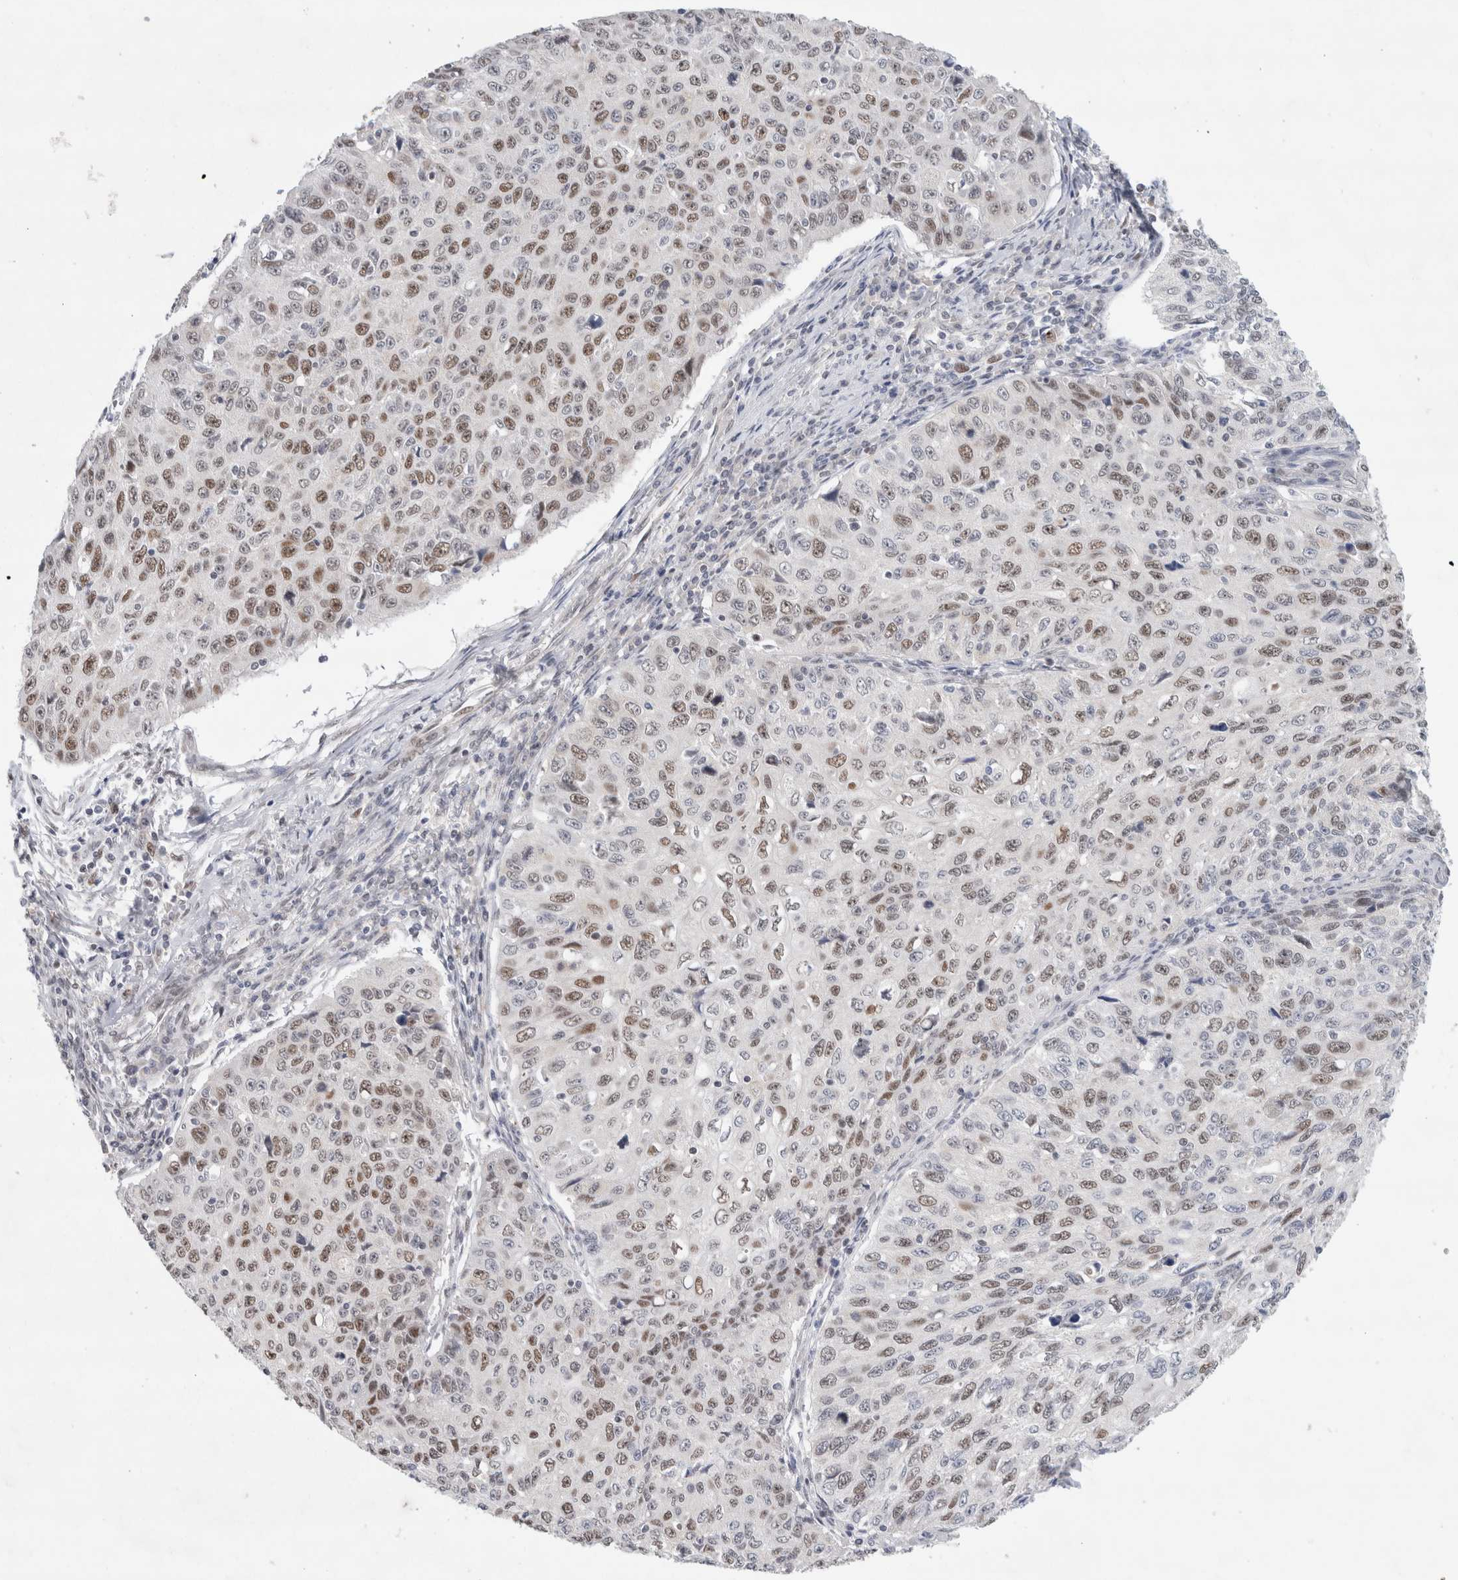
{"staining": {"intensity": "moderate", "quantity": ">75%", "location": "nuclear"}, "tissue": "cervical cancer", "cell_type": "Tumor cells", "image_type": "cancer", "snomed": [{"axis": "morphology", "description": "Squamous cell carcinoma, NOS"}, {"axis": "topography", "description": "Cervix"}], "caption": "Cervical cancer (squamous cell carcinoma) stained with immunohistochemistry (IHC) demonstrates moderate nuclear positivity in about >75% of tumor cells.", "gene": "KNL1", "patient": {"sex": "female", "age": 53}}